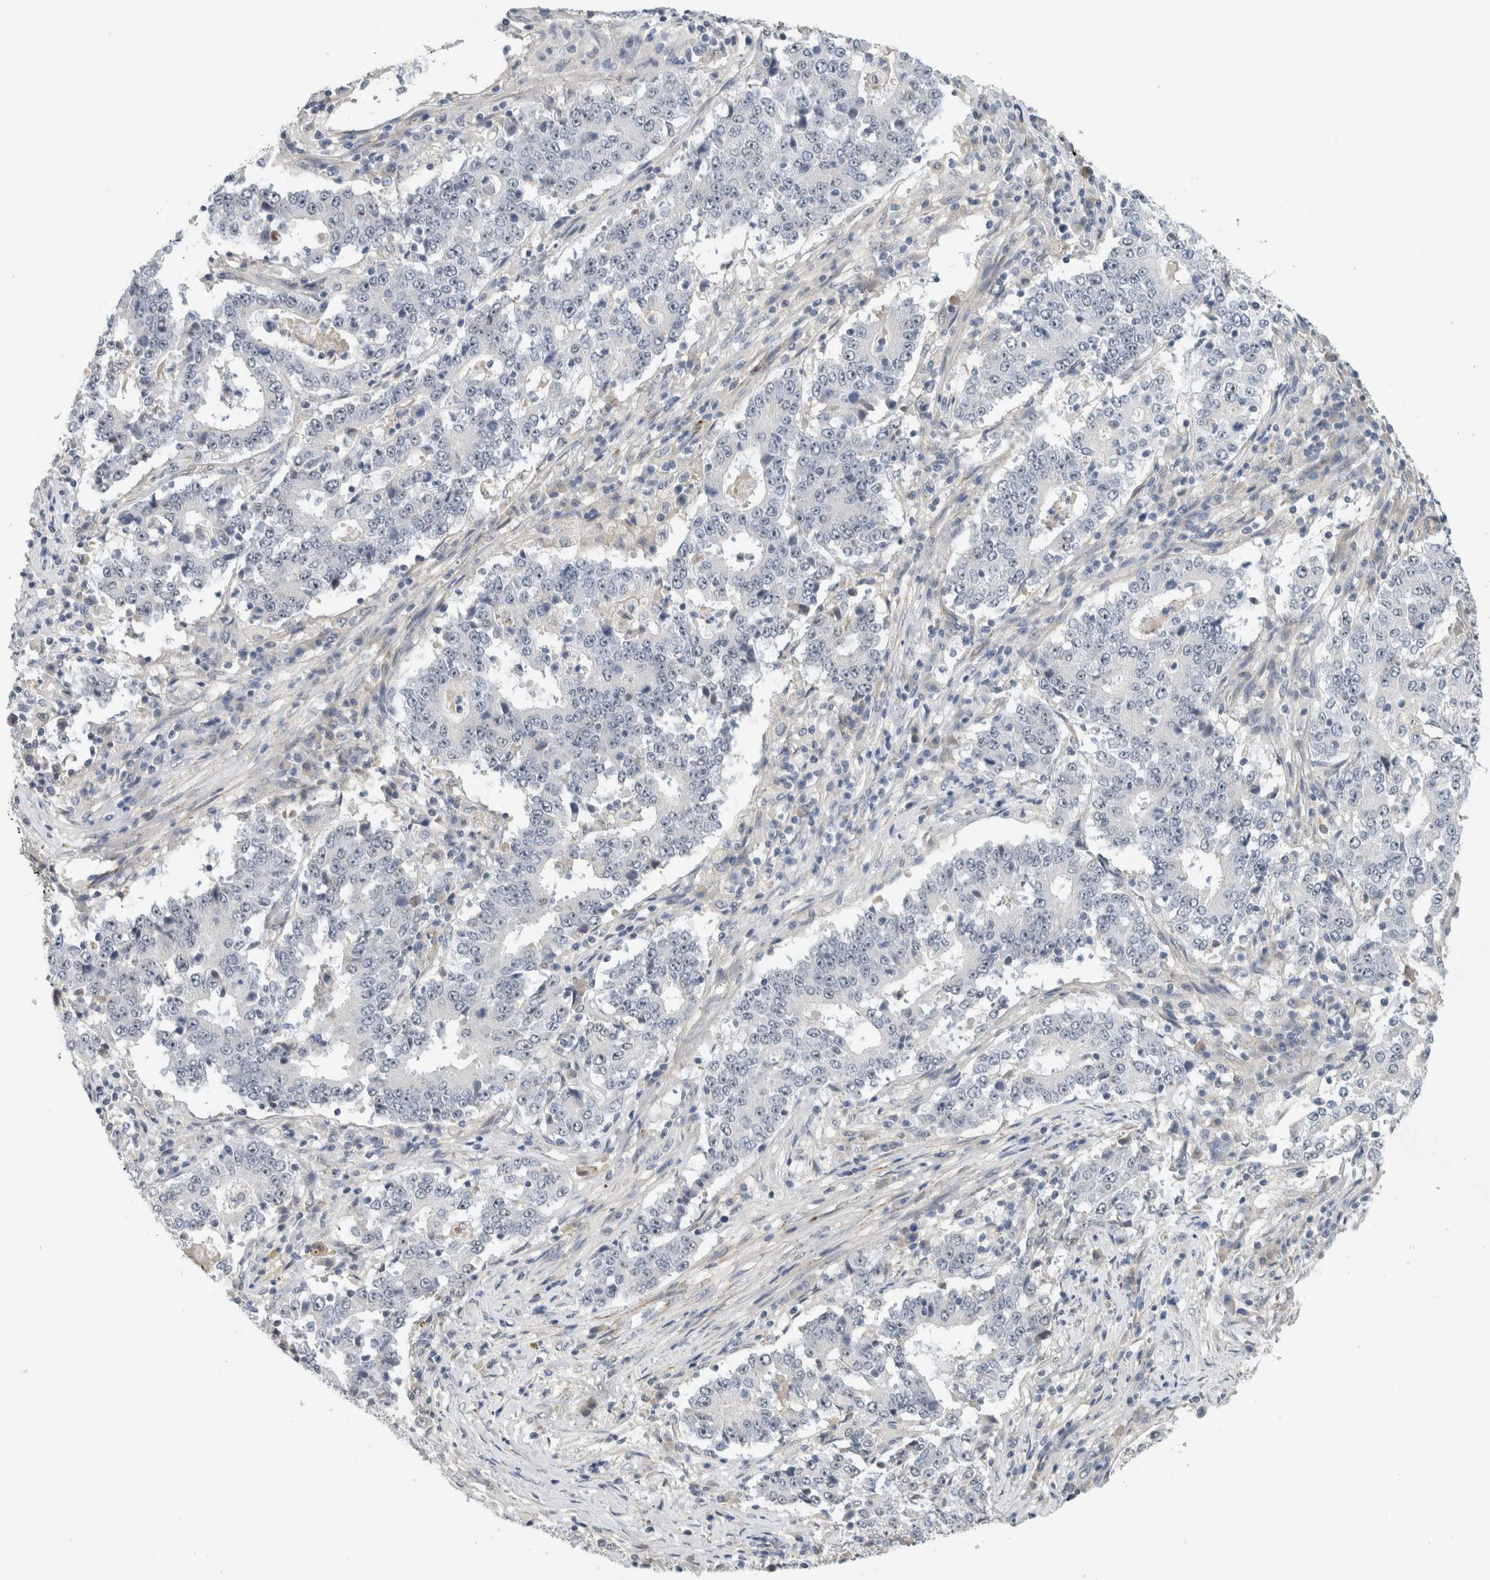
{"staining": {"intensity": "negative", "quantity": "none", "location": "none"}, "tissue": "stomach cancer", "cell_type": "Tumor cells", "image_type": "cancer", "snomed": [{"axis": "morphology", "description": "Adenocarcinoma, NOS"}, {"axis": "topography", "description": "Stomach"}], "caption": "A photomicrograph of stomach cancer stained for a protein shows no brown staining in tumor cells.", "gene": "HCN3", "patient": {"sex": "male", "age": 59}}